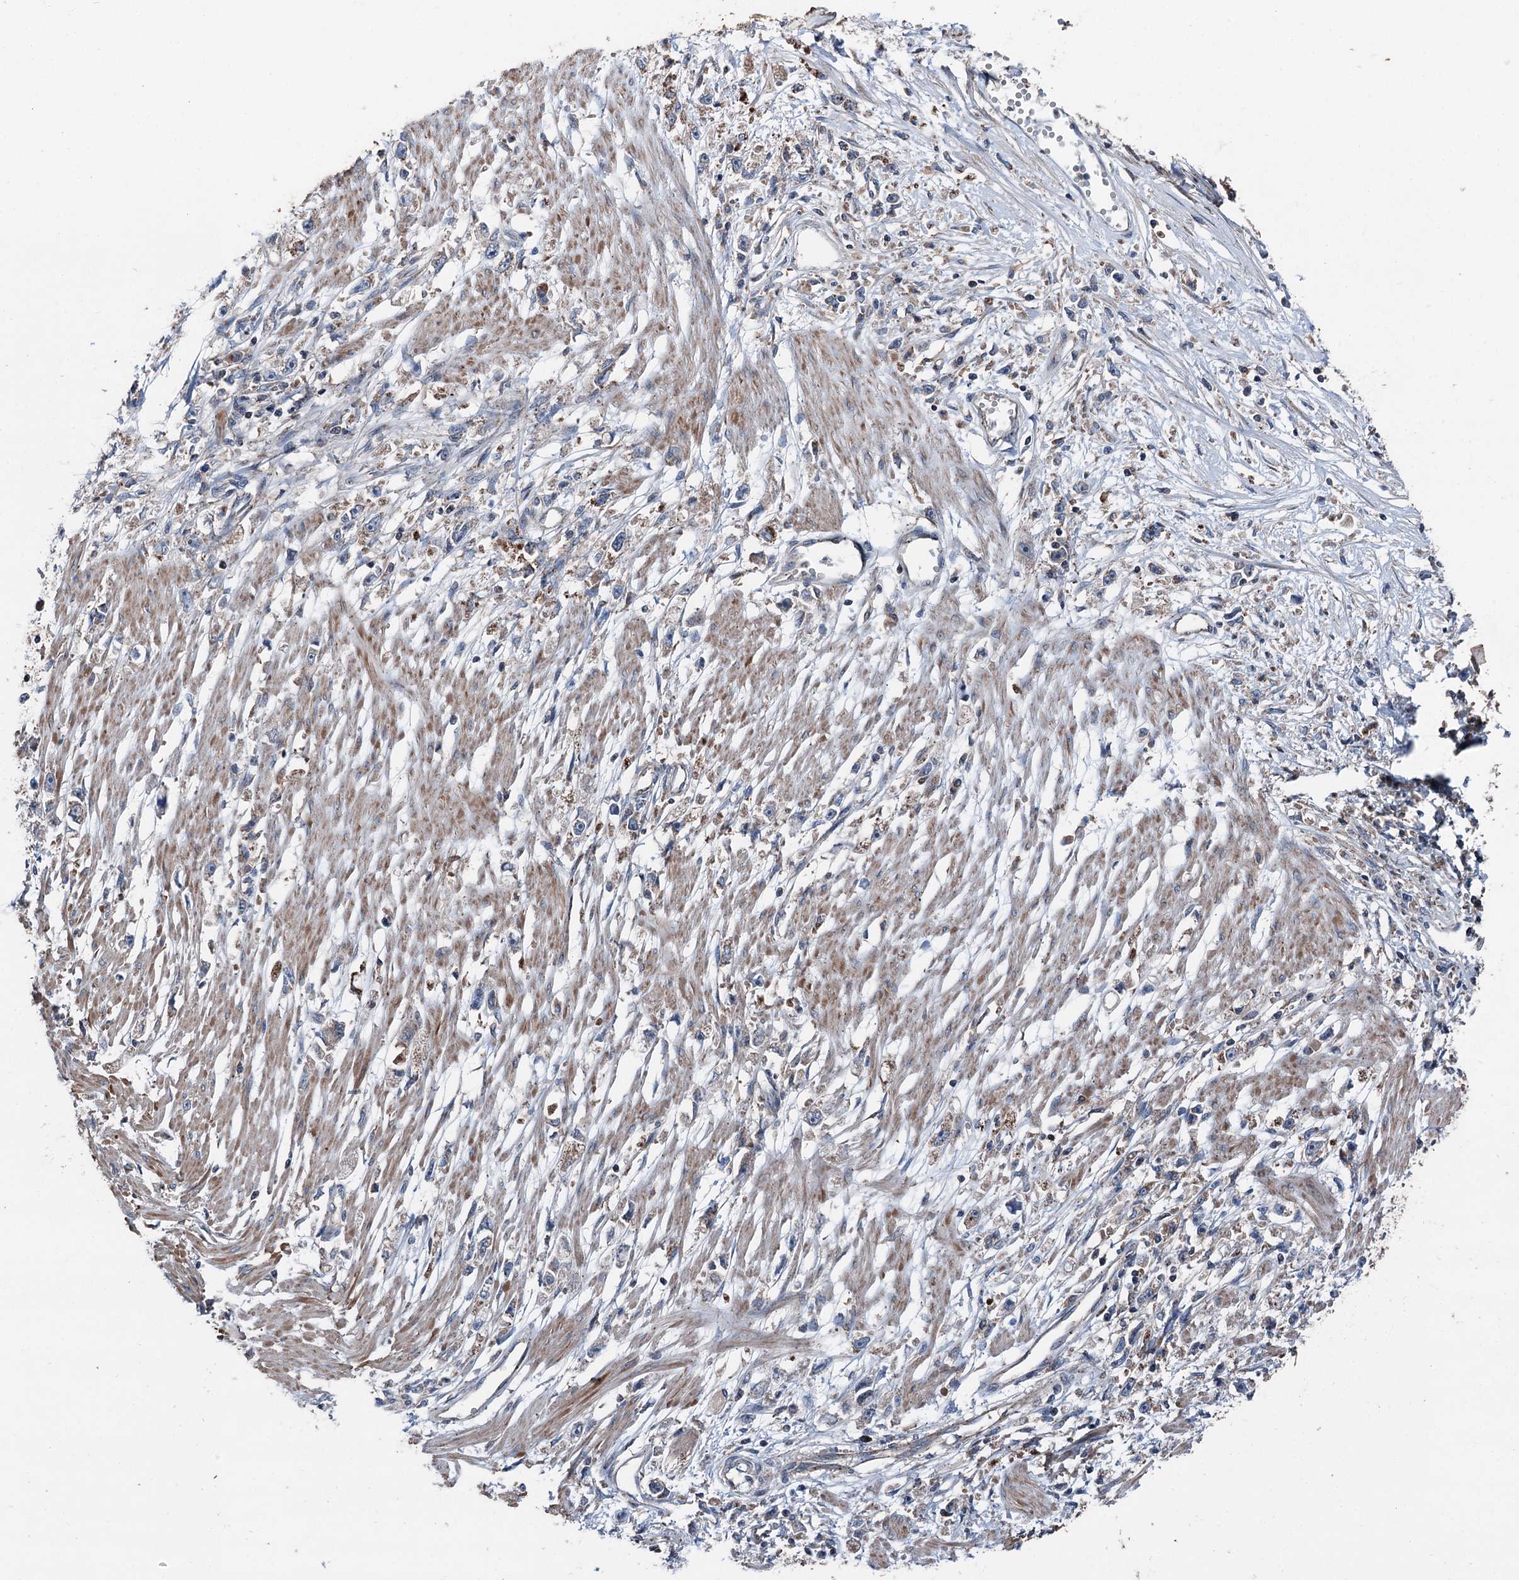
{"staining": {"intensity": "weak", "quantity": "<25%", "location": "cytoplasmic/membranous"}, "tissue": "stomach cancer", "cell_type": "Tumor cells", "image_type": "cancer", "snomed": [{"axis": "morphology", "description": "Adenocarcinoma, NOS"}, {"axis": "topography", "description": "Stomach"}], "caption": "High power microscopy micrograph of an immunohistochemistry (IHC) micrograph of stomach cancer (adenocarcinoma), revealing no significant positivity in tumor cells.", "gene": "RUFY1", "patient": {"sex": "female", "age": 59}}